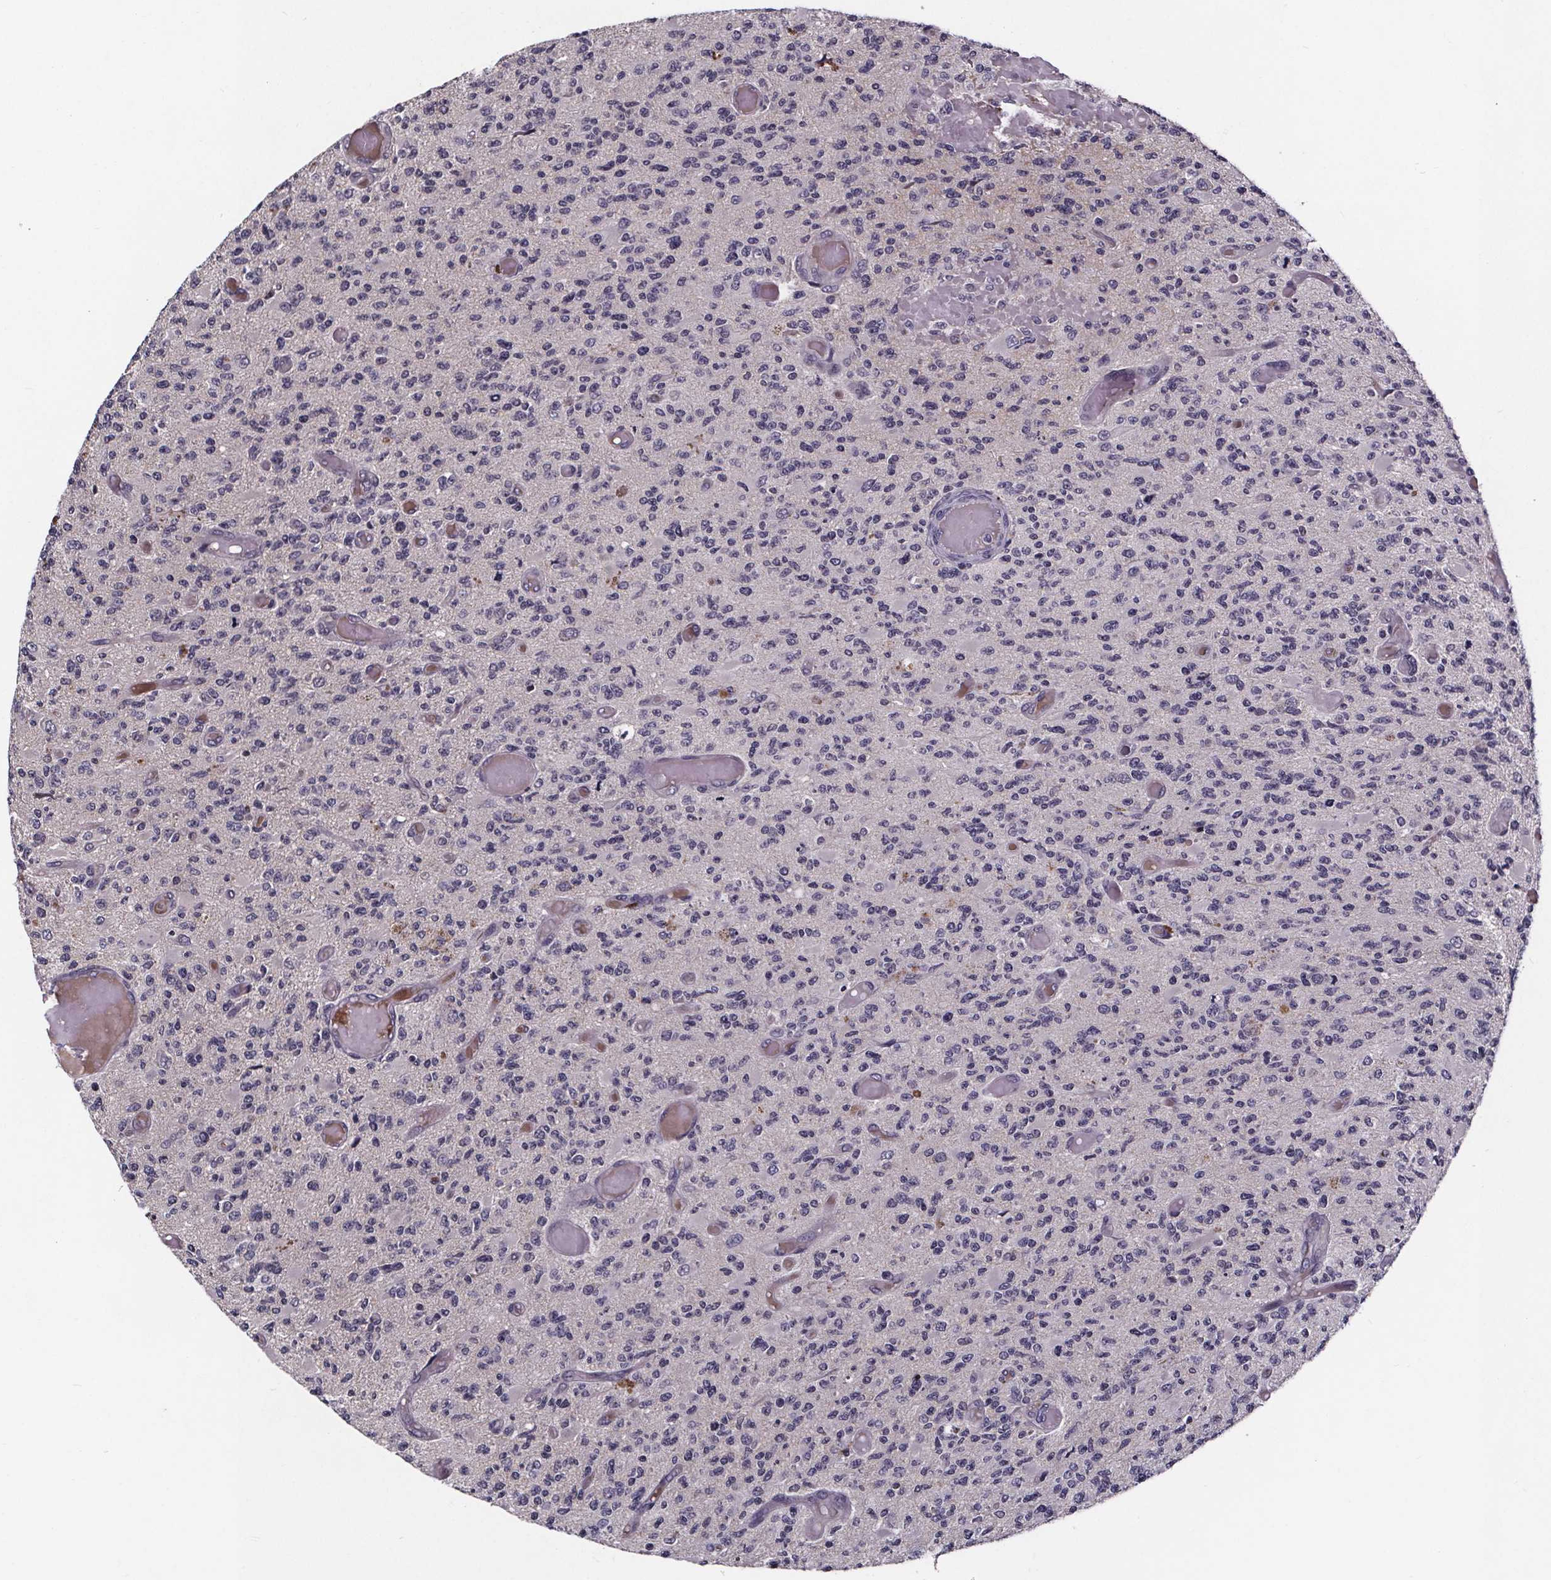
{"staining": {"intensity": "negative", "quantity": "none", "location": "none"}, "tissue": "glioma", "cell_type": "Tumor cells", "image_type": "cancer", "snomed": [{"axis": "morphology", "description": "Glioma, malignant, High grade"}, {"axis": "topography", "description": "Brain"}], "caption": "Immunohistochemistry (IHC) of malignant glioma (high-grade) exhibits no expression in tumor cells. Nuclei are stained in blue.", "gene": "NPHP4", "patient": {"sex": "female", "age": 63}}